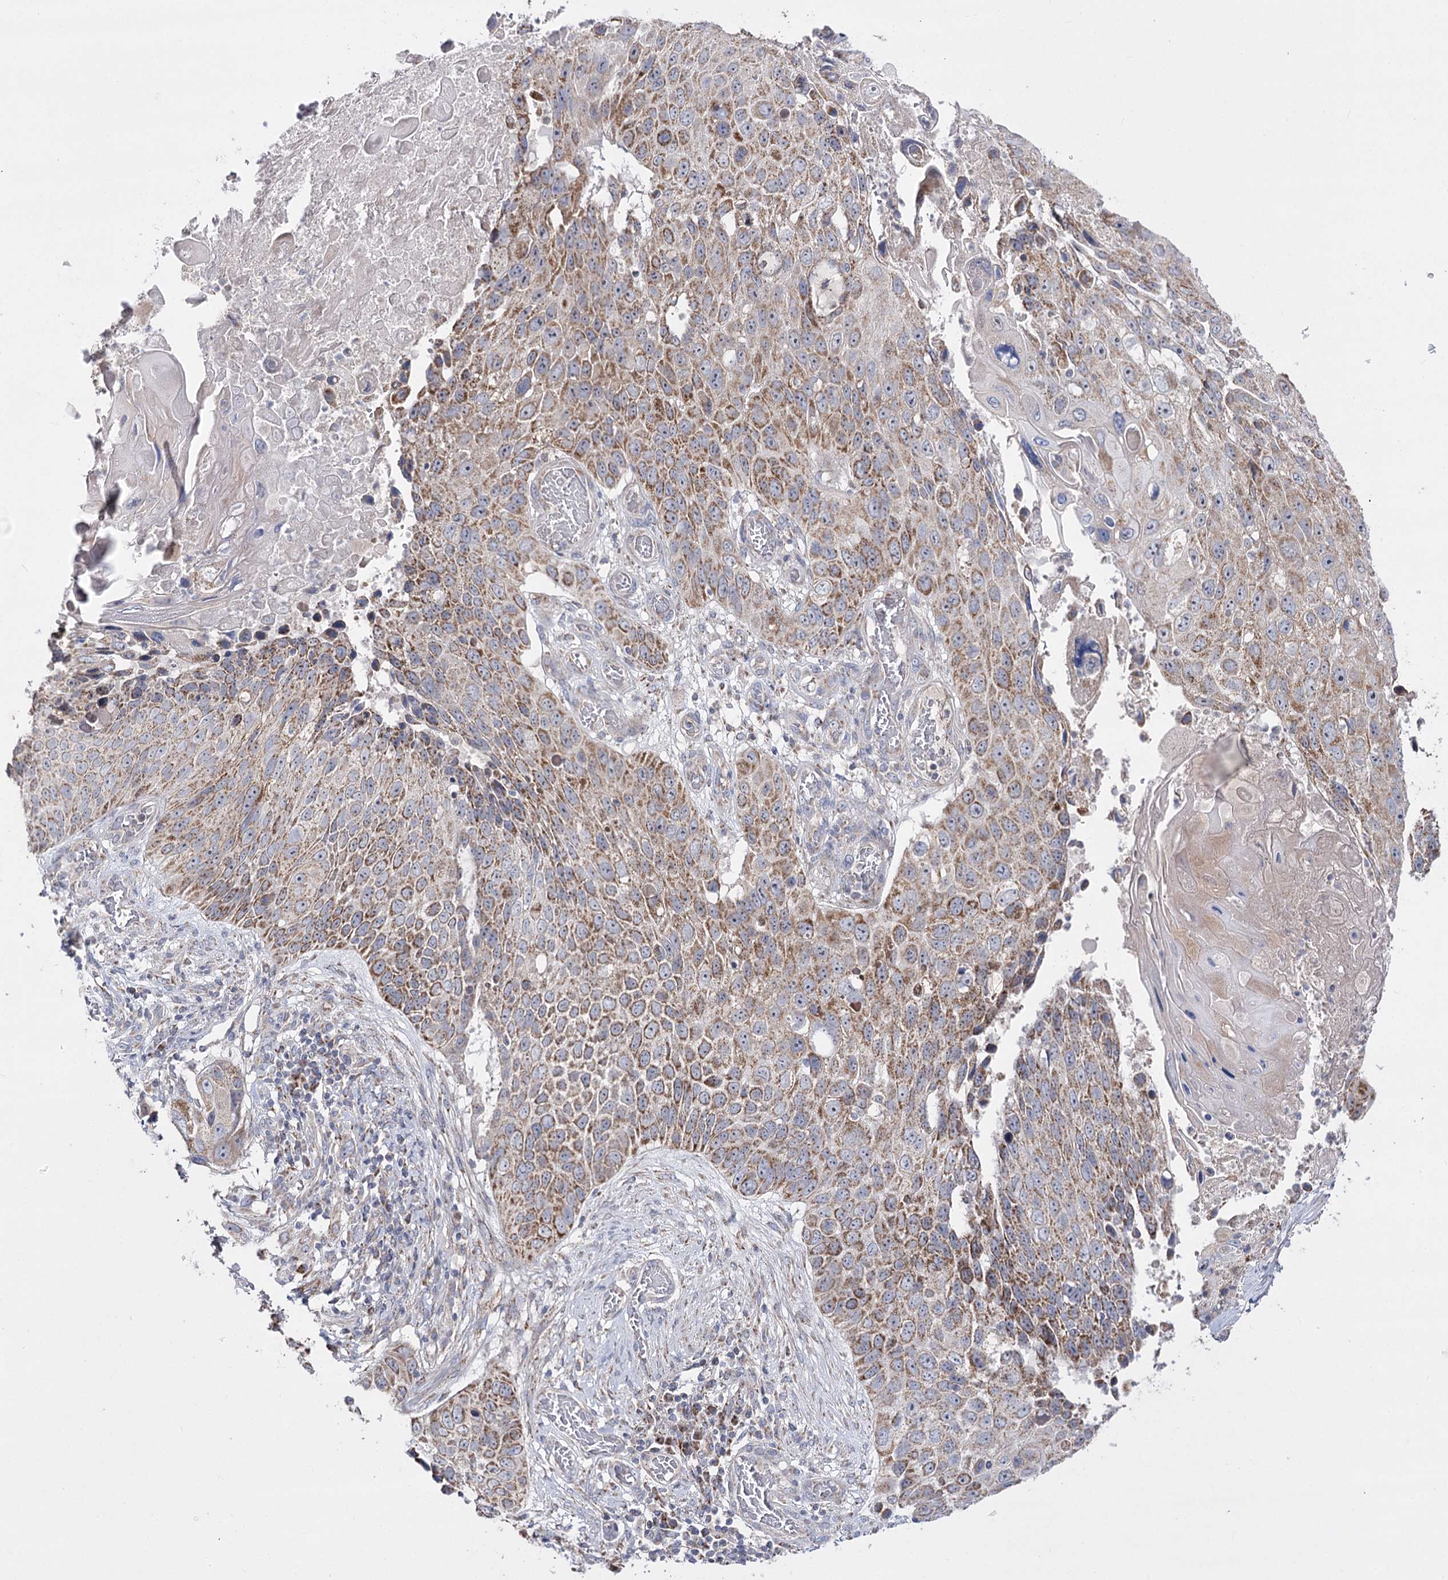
{"staining": {"intensity": "moderate", "quantity": ">75%", "location": "cytoplasmic/membranous"}, "tissue": "lung cancer", "cell_type": "Tumor cells", "image_type": "cancer", "snomed": [{"axis": "morphology", "description": "Squamous cell carcinoma, NOS"}, {"axis": "topography", "description": "Lung"}], "caption": "This micrograph exhibits immunohistochemistry (IHC) staining of lung cancer, with medium moderate cytoplasmic/membranous staining in approximately >75% of tumor cells.", "gene": "NADK2", "patient": {"sex": "male", "age": 61}}